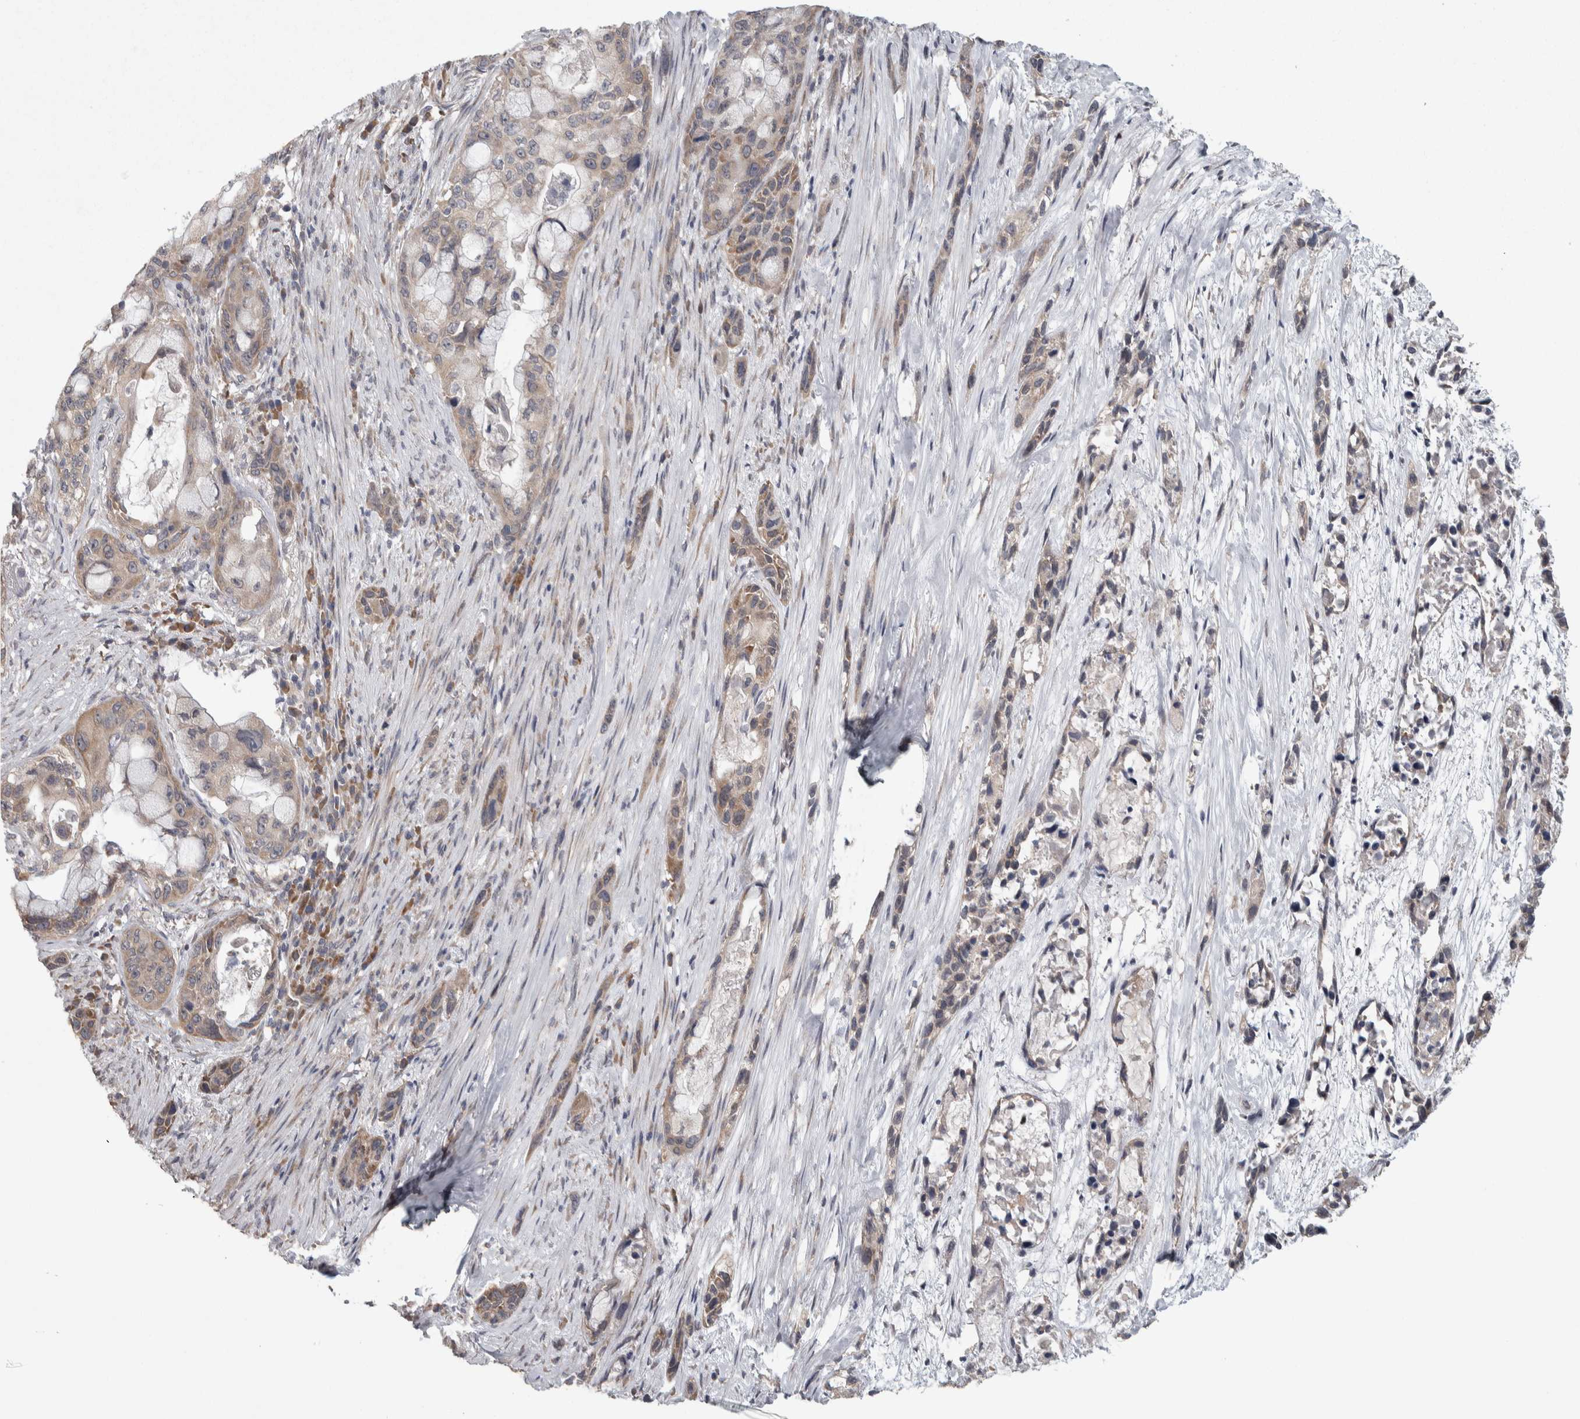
{"staining": {"intensity": "weak", "quantity": ">75%", "location": "cytoplasmic/membranous"}, "tissue": "pancreatic cancer", "cell_type": "Tumor cells", "image_type": "cancer", "snomed": [{"axis": "morphology", "description": "Adenocarcinoma, NOS"}, {"axis": "topography", "description": "Pancreas"}], "caption": "DAB (3,3'-diaminobenzidine) immunohistochemical staining of pancreatic cancer (adenocarcinoma) displays weak cytoplasmic/membranous protein expression in about >75% of tumor cells.", "gene": "SRP68", "patient": {"sex": "male", "age": 53}}